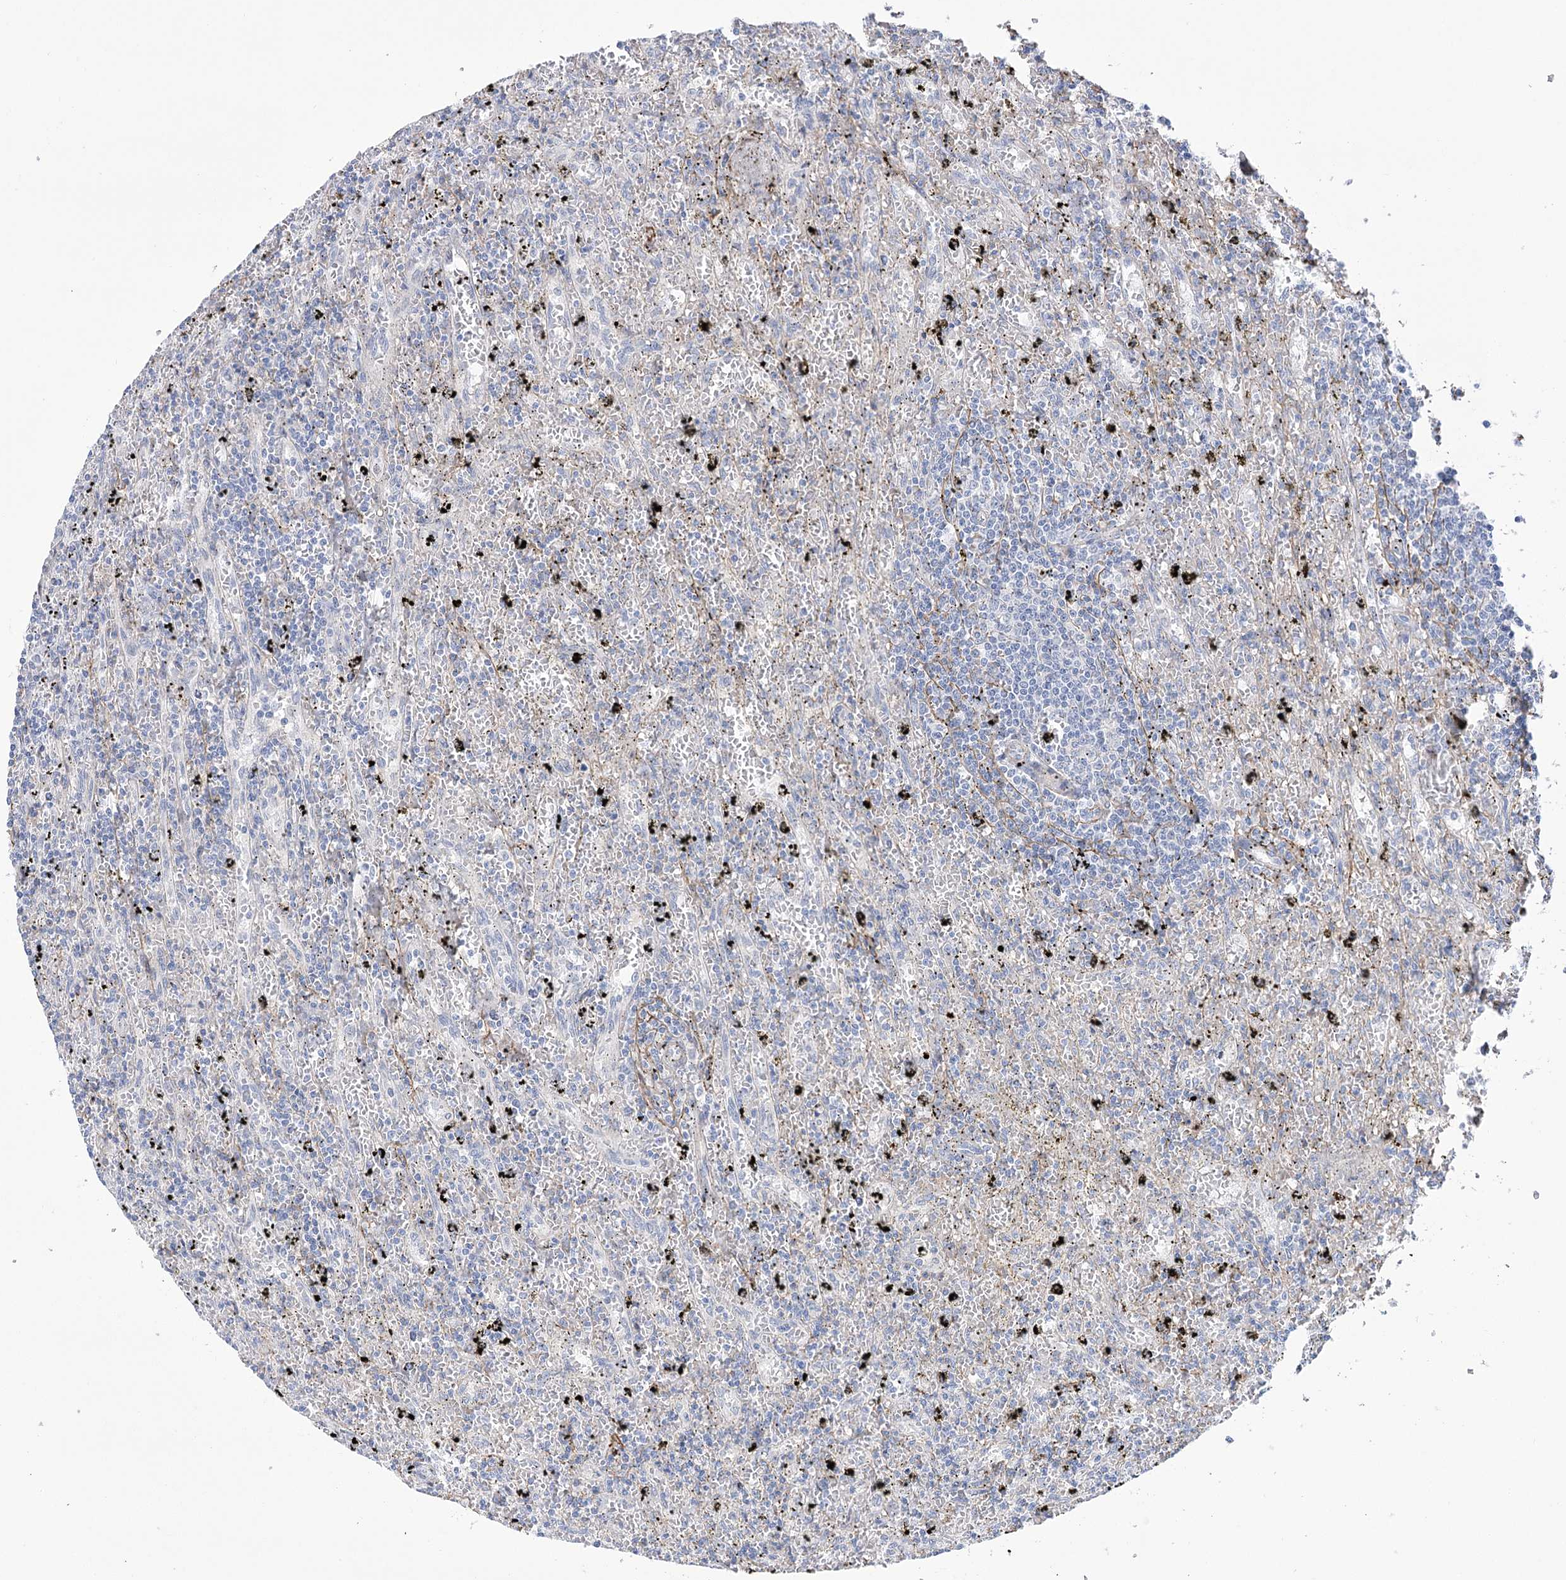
{"staining": {"intensity": "negative", "quantity": "none", "location": "none"}, "tissue": "lymphoma", "cell_type": "Tumor cells", "image_type": "cancer", "snomed": [{"axis": "morphology", "description": "Malignant lymphoma, non-Hodgkin's type, Low grade"}, {"axis": "topography", "description": "Spleen"}], "caption": "A micrograph of human low-grade malignant lymphoma, non-Hodgkin's type is negative for staining in tumor cells. (Brightfield microscopy of DAB immunohistochemistry at high magnification).", "gene": "WASHC3", "patient": {"sex": "male", "age": 76}}